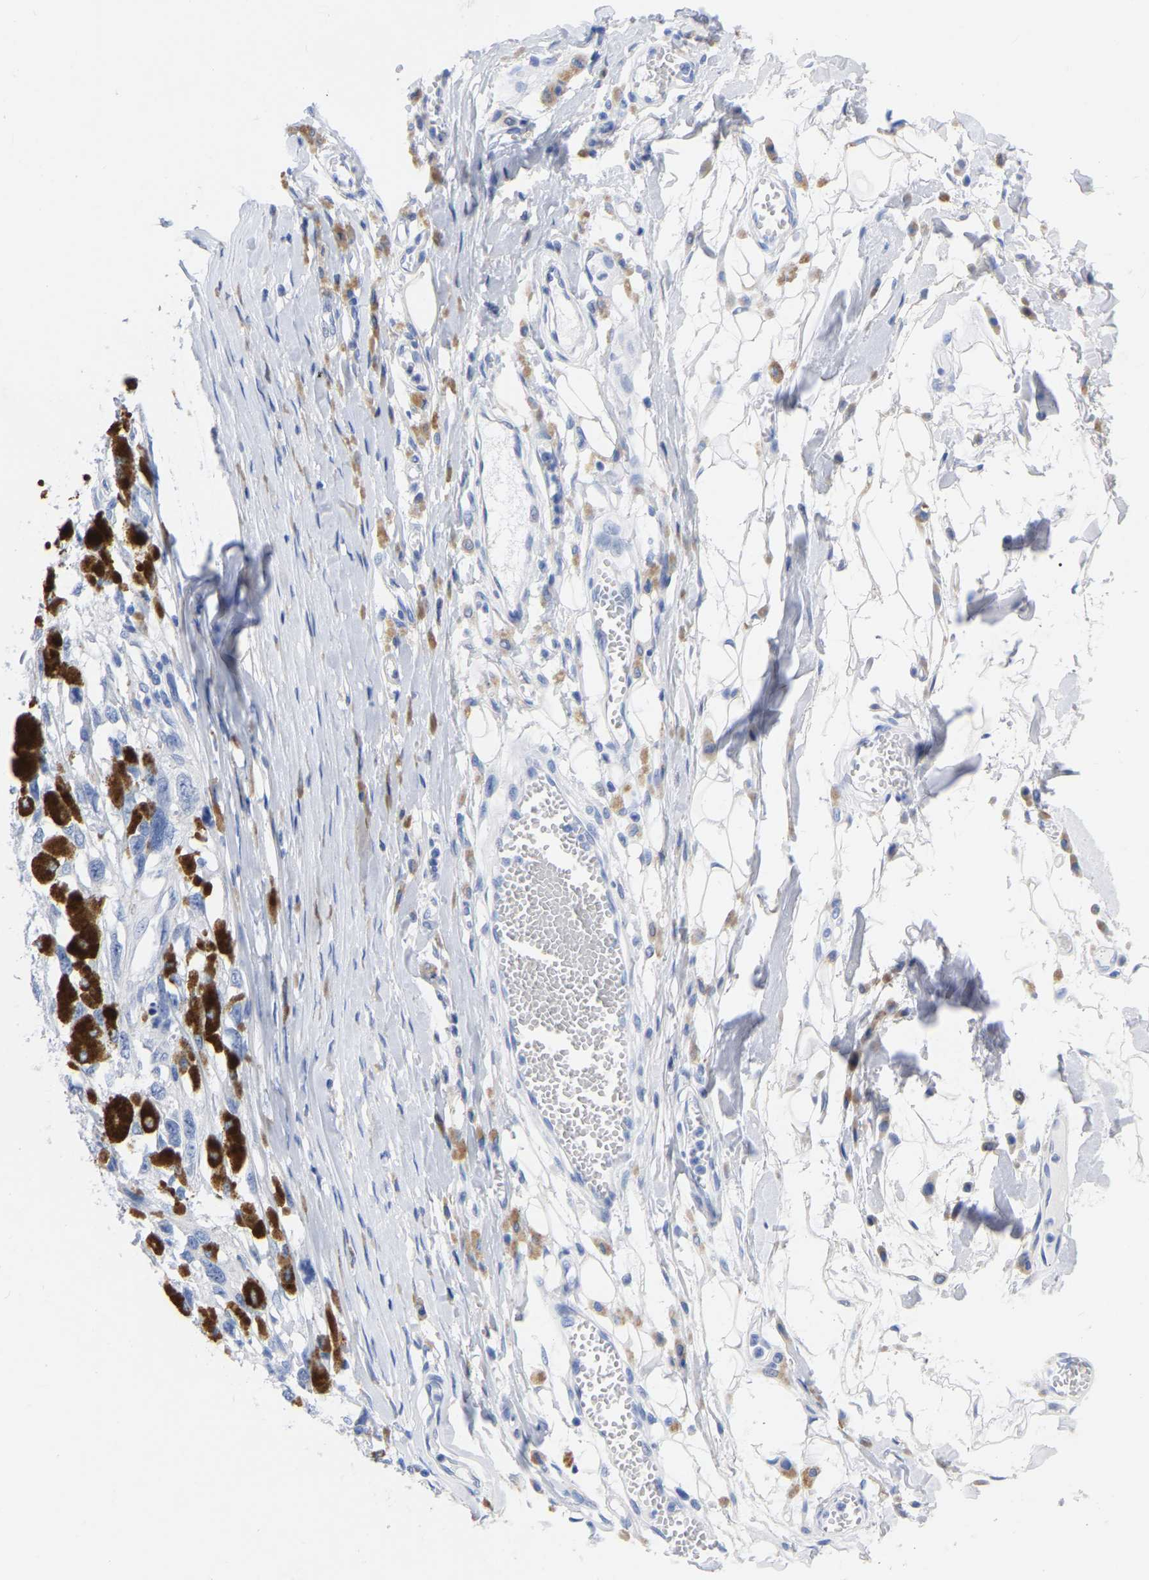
{"staining": {"intensity": "negative", "quantity": "none", "location": "none"}, "tissue": "melanoma", "cell_type": "Tumor cells", "image_type": "cancer", "snomed": [{"axis": "morphology", "description": "Malignant melanoma, Metastatic site"}, {"axis": "topography", "description": "Lymph node"}], "caption": "Immunohistochemistry (IHC) histopathology image of human melanoma stained for a protein (brown), which reveals no positivity in tumor cells.", "gene": "ZNF629", "patient": {"sex": "male", "age": 59}}